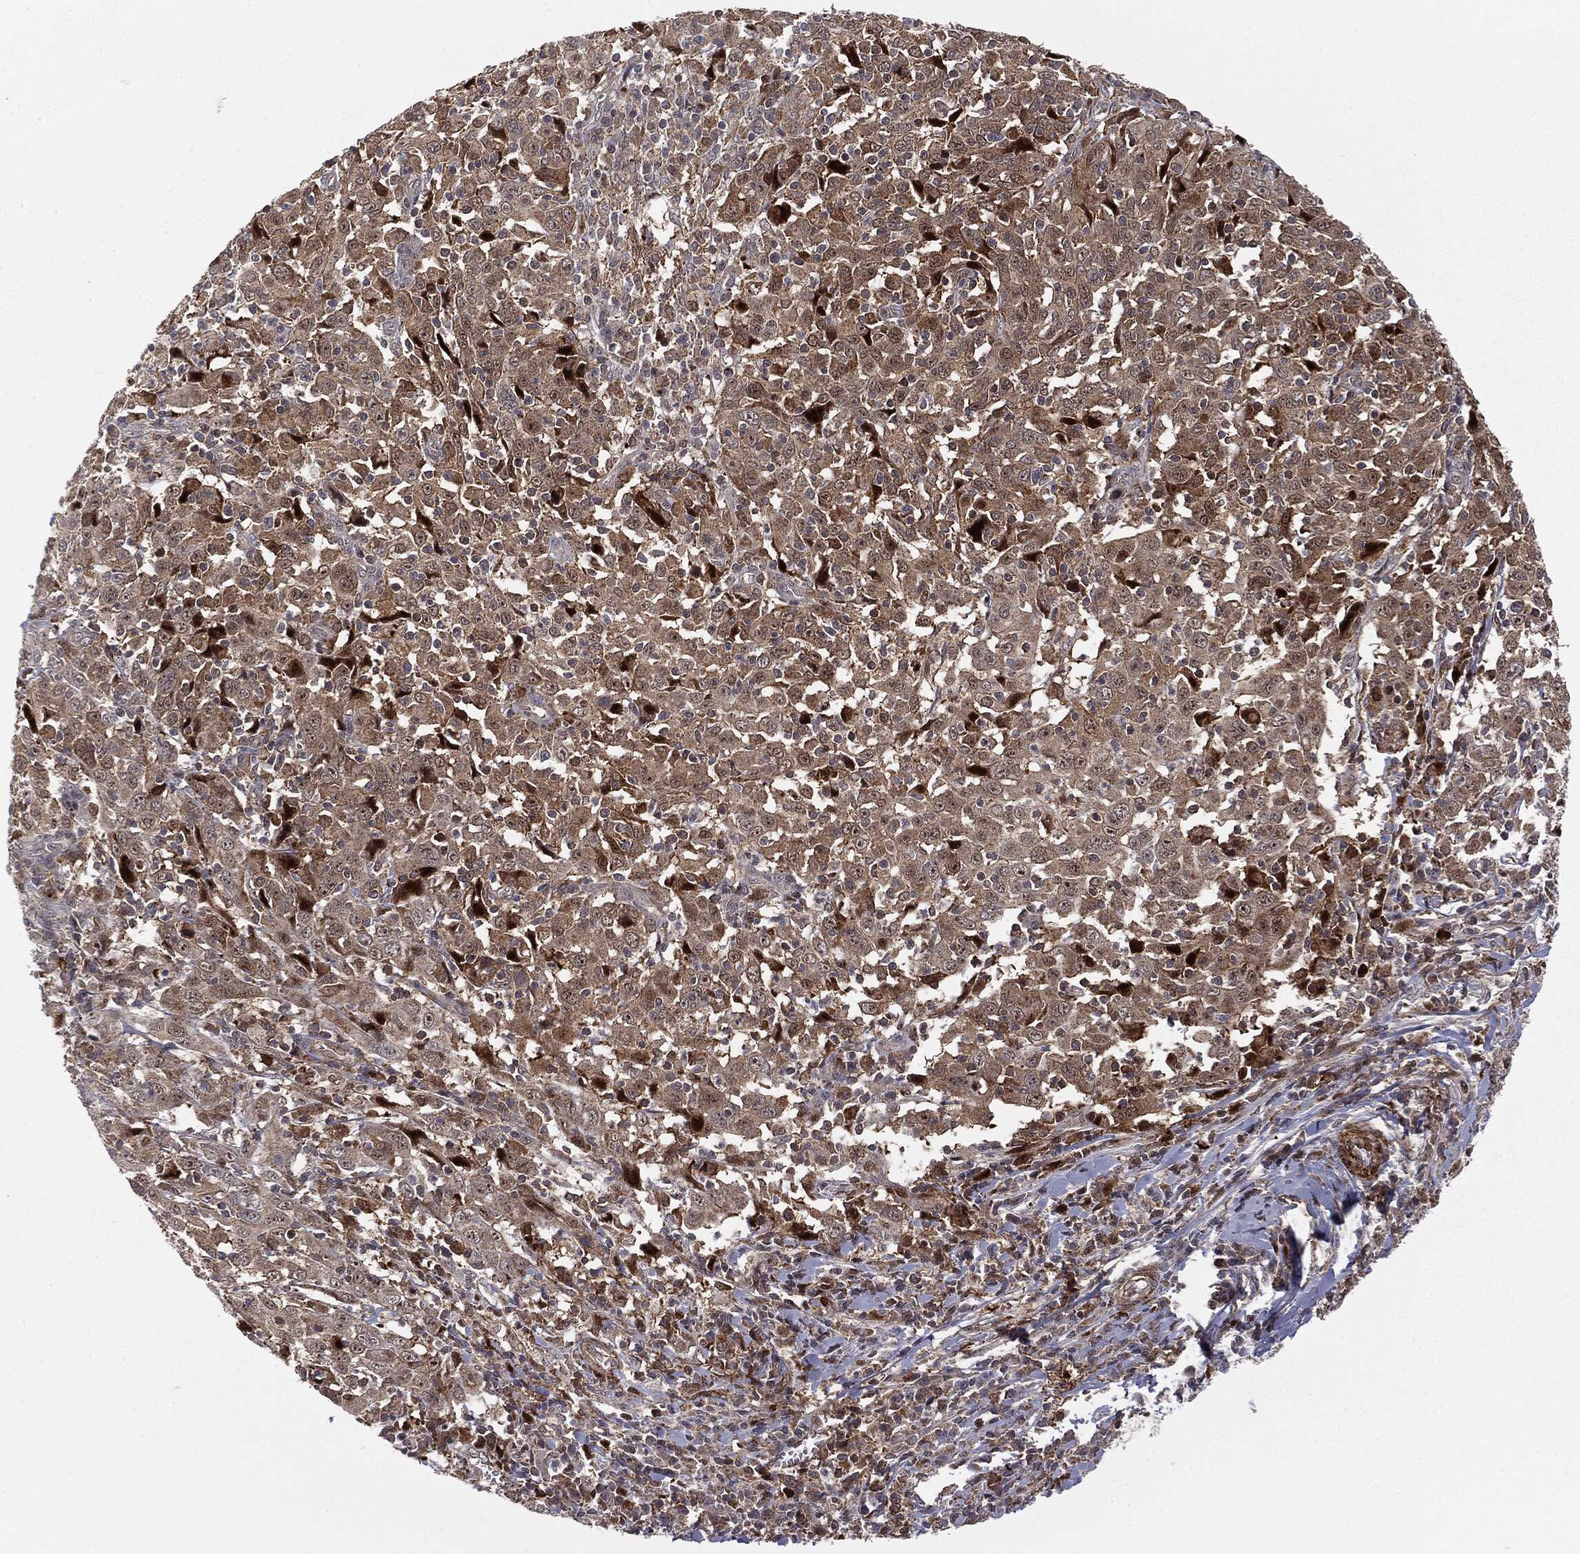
{"staining": {"intensity": "weak", "quantity": "25%-75%", "location": "cytoplasmic/membranous"}, "tissue": "cervical cancer", "cell_type": "Tumor cells", "image_type": "cancer", "snomed": [{"axis": "morphology", "description": "Squamous cell carcinoma, NOS"}, {"axis": "topography", "description": "Cervix"}], "caption": "Tumor cells reveal low levels of weak cytoplasmic/membranous expression in approximately 25%-75% of cells in cervical cancer.", "gene": "PTEN", "patient": {"sex": "female", "age": 46}}